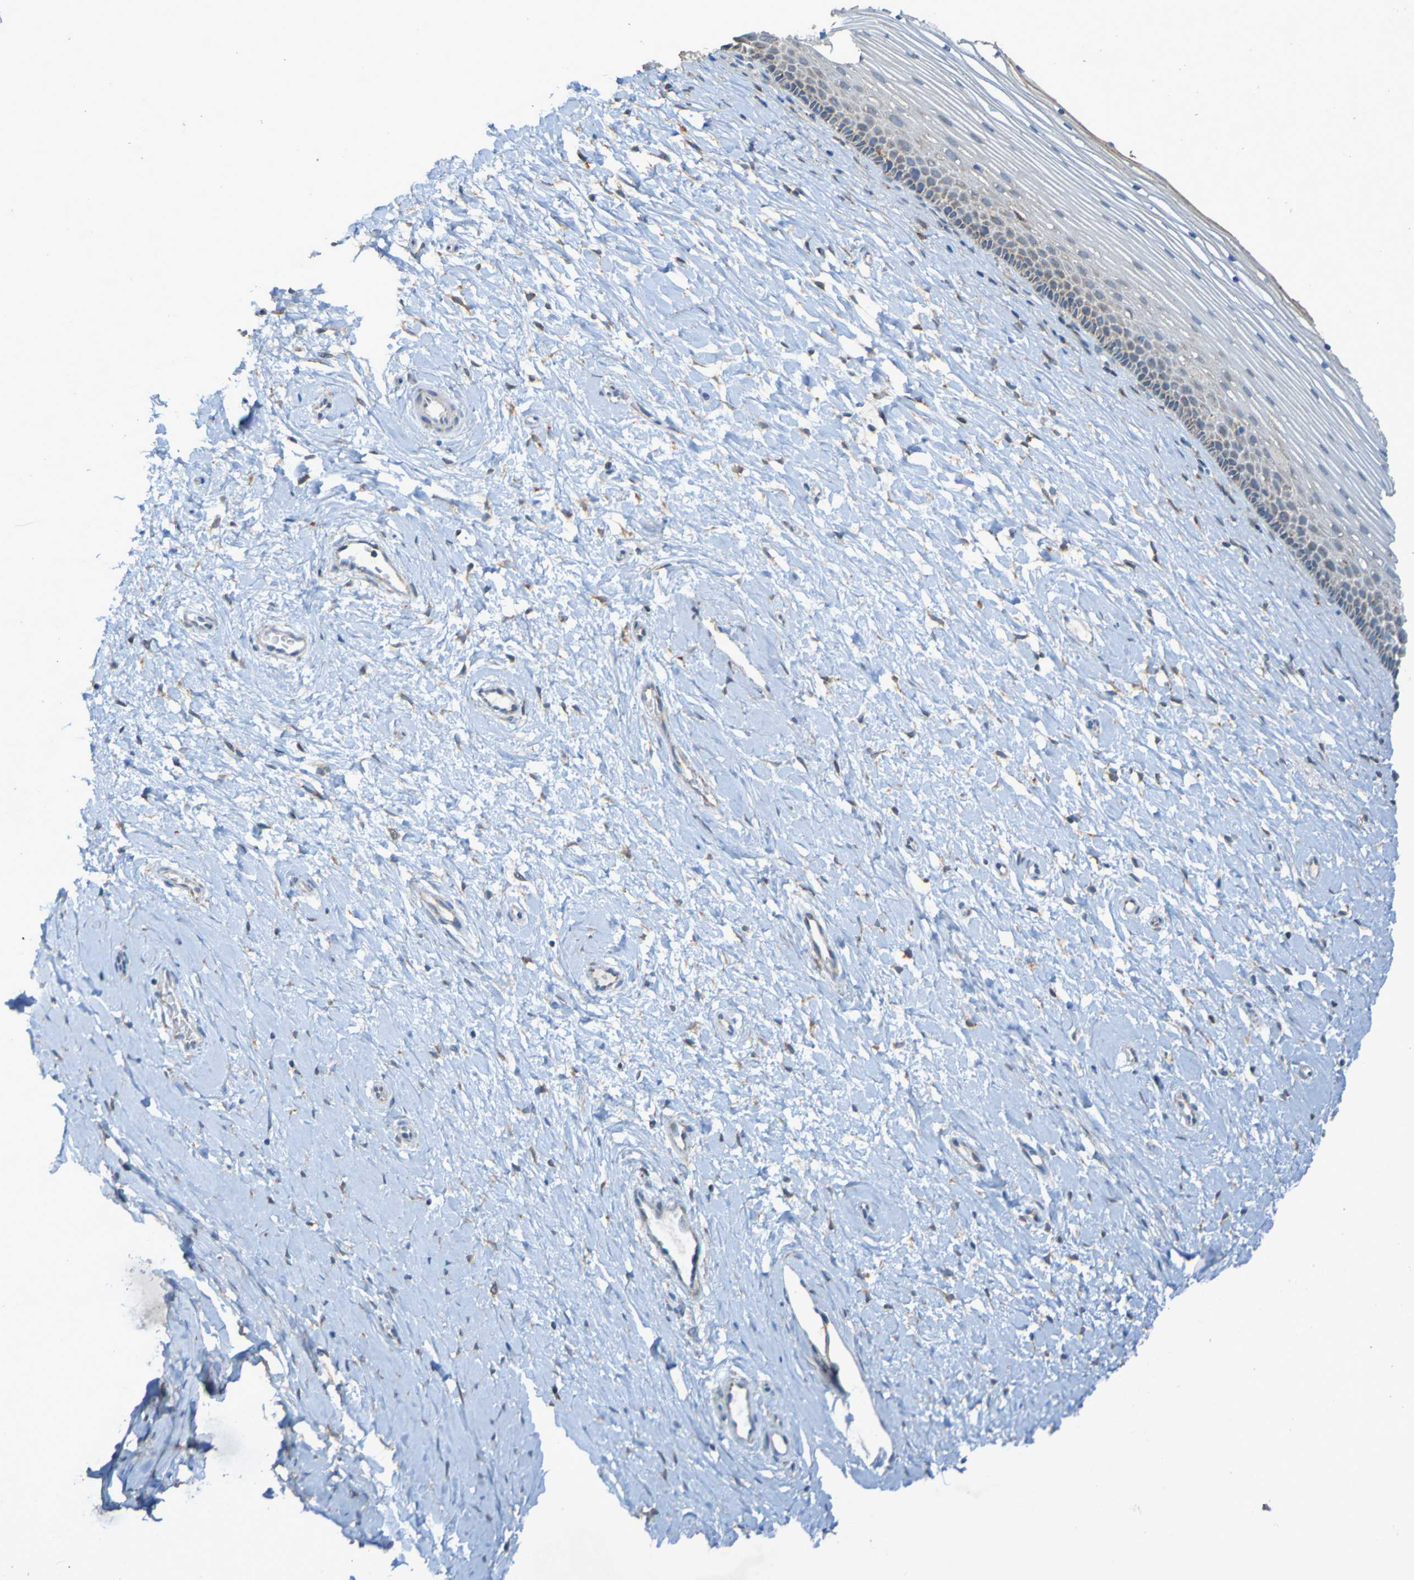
{"staining": {"intensity": "moderate", "quantity": "25%-75%", "location": "cytoplasmic/membranous"}, "tissue": "cervix", "cell_type": "Glandular cells", "image_type": "normal", "snomed": [{"axis": "morphology", "description": "Normal tissue, NOS"}, {"axis": "topography", "description": "Cervix"}], "caption": "Protein staining demonstrates moderate cytoplasmic/membranous expression in approximately 25%-75% of glandular cells in normal cervix.", "gene": "CCDC51", "patient": {"sex": "female", "age": 39}}